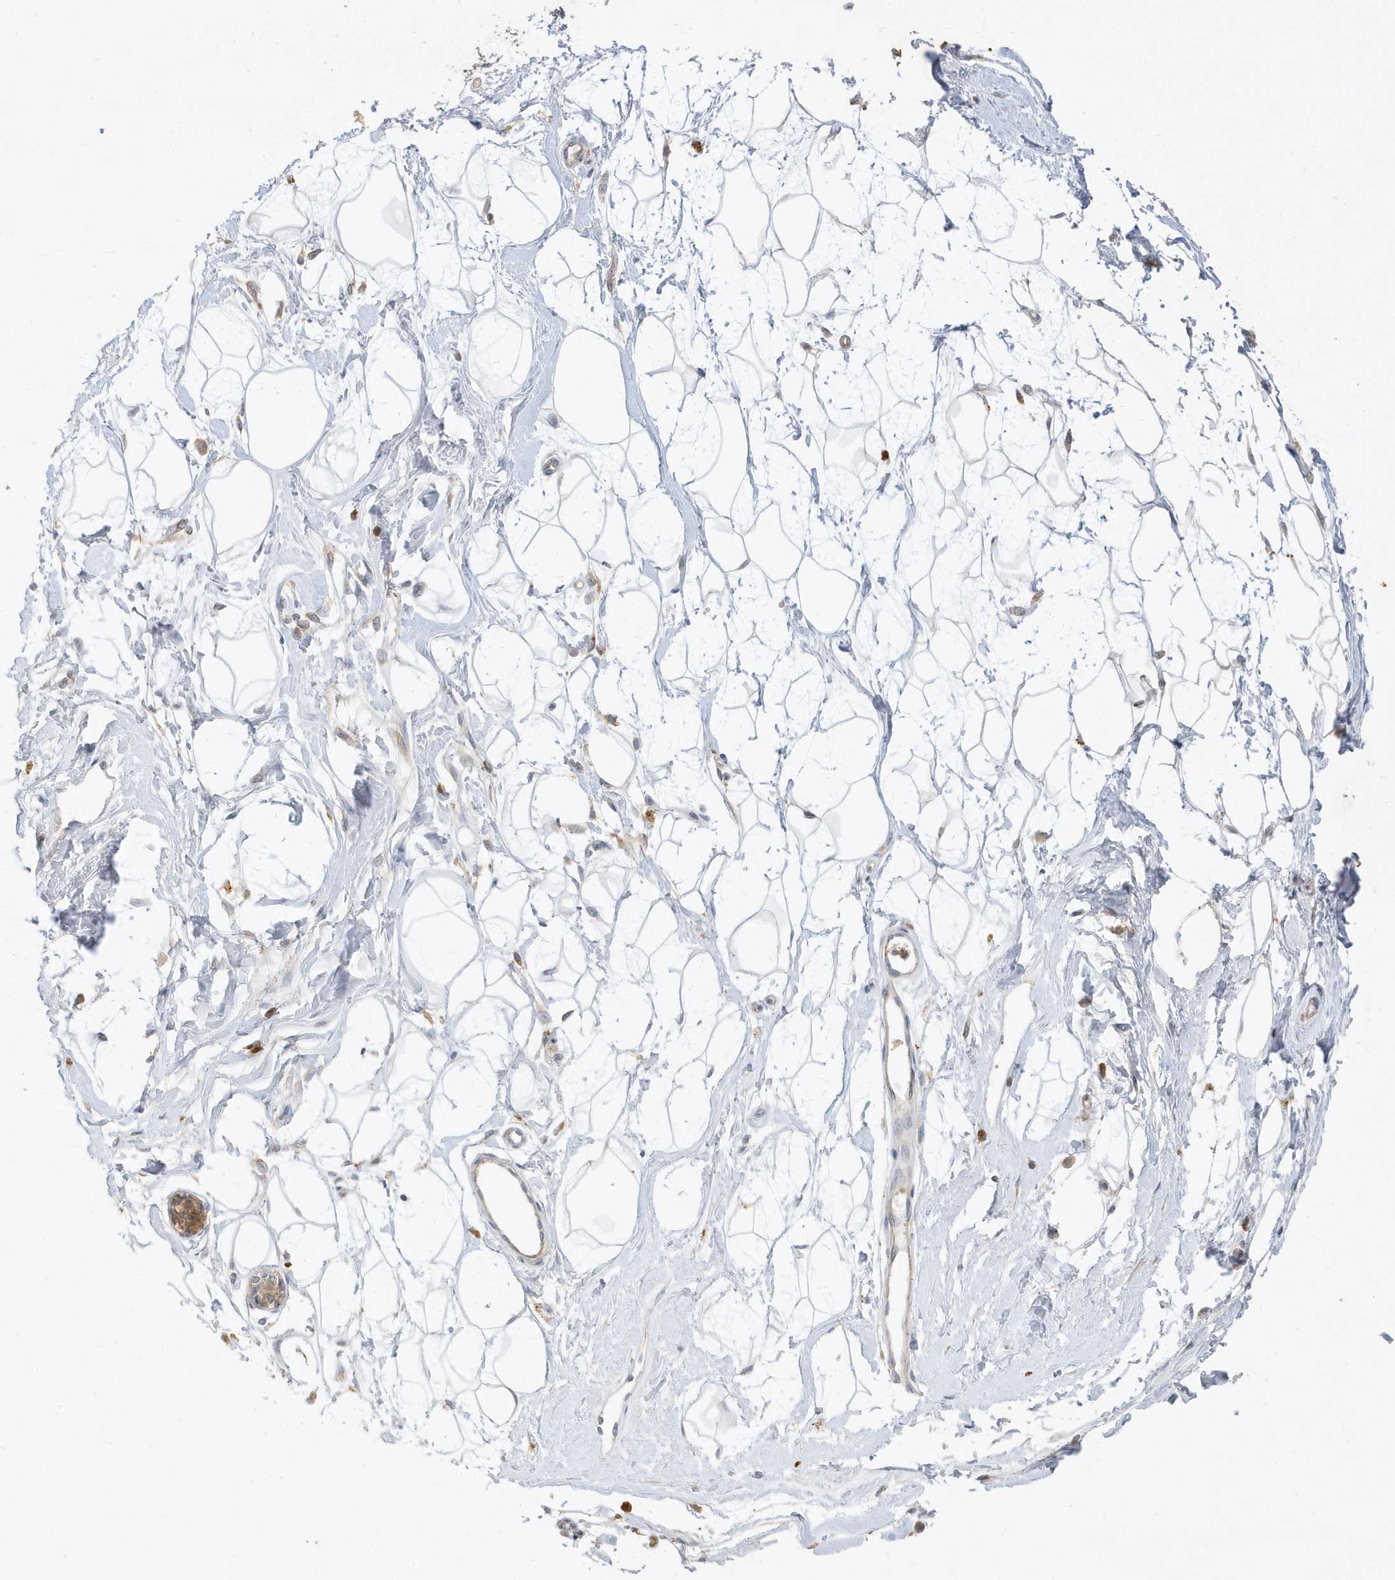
{"staining": {"intensity": "weak", "quantity": "25%-75%", "location": "cytoplasmic/membranous"}, "tissue": "breast", "cell_type": "Adipocytes", "image_type": "normal", "snomed": [{"axis": "morphology", "description": "Normal tissue, NOS"}, {"axis": "topography", "description": "Breast"}], "caption": "Approximately 25%-75% of adipocytes in unremarkable human breast show weak cytoplasmic/membranous protein positivity as visualized by brown immunohistochemical staining.", "gene": "DPP9", "patient": {"sex": "female", "age": 45}}